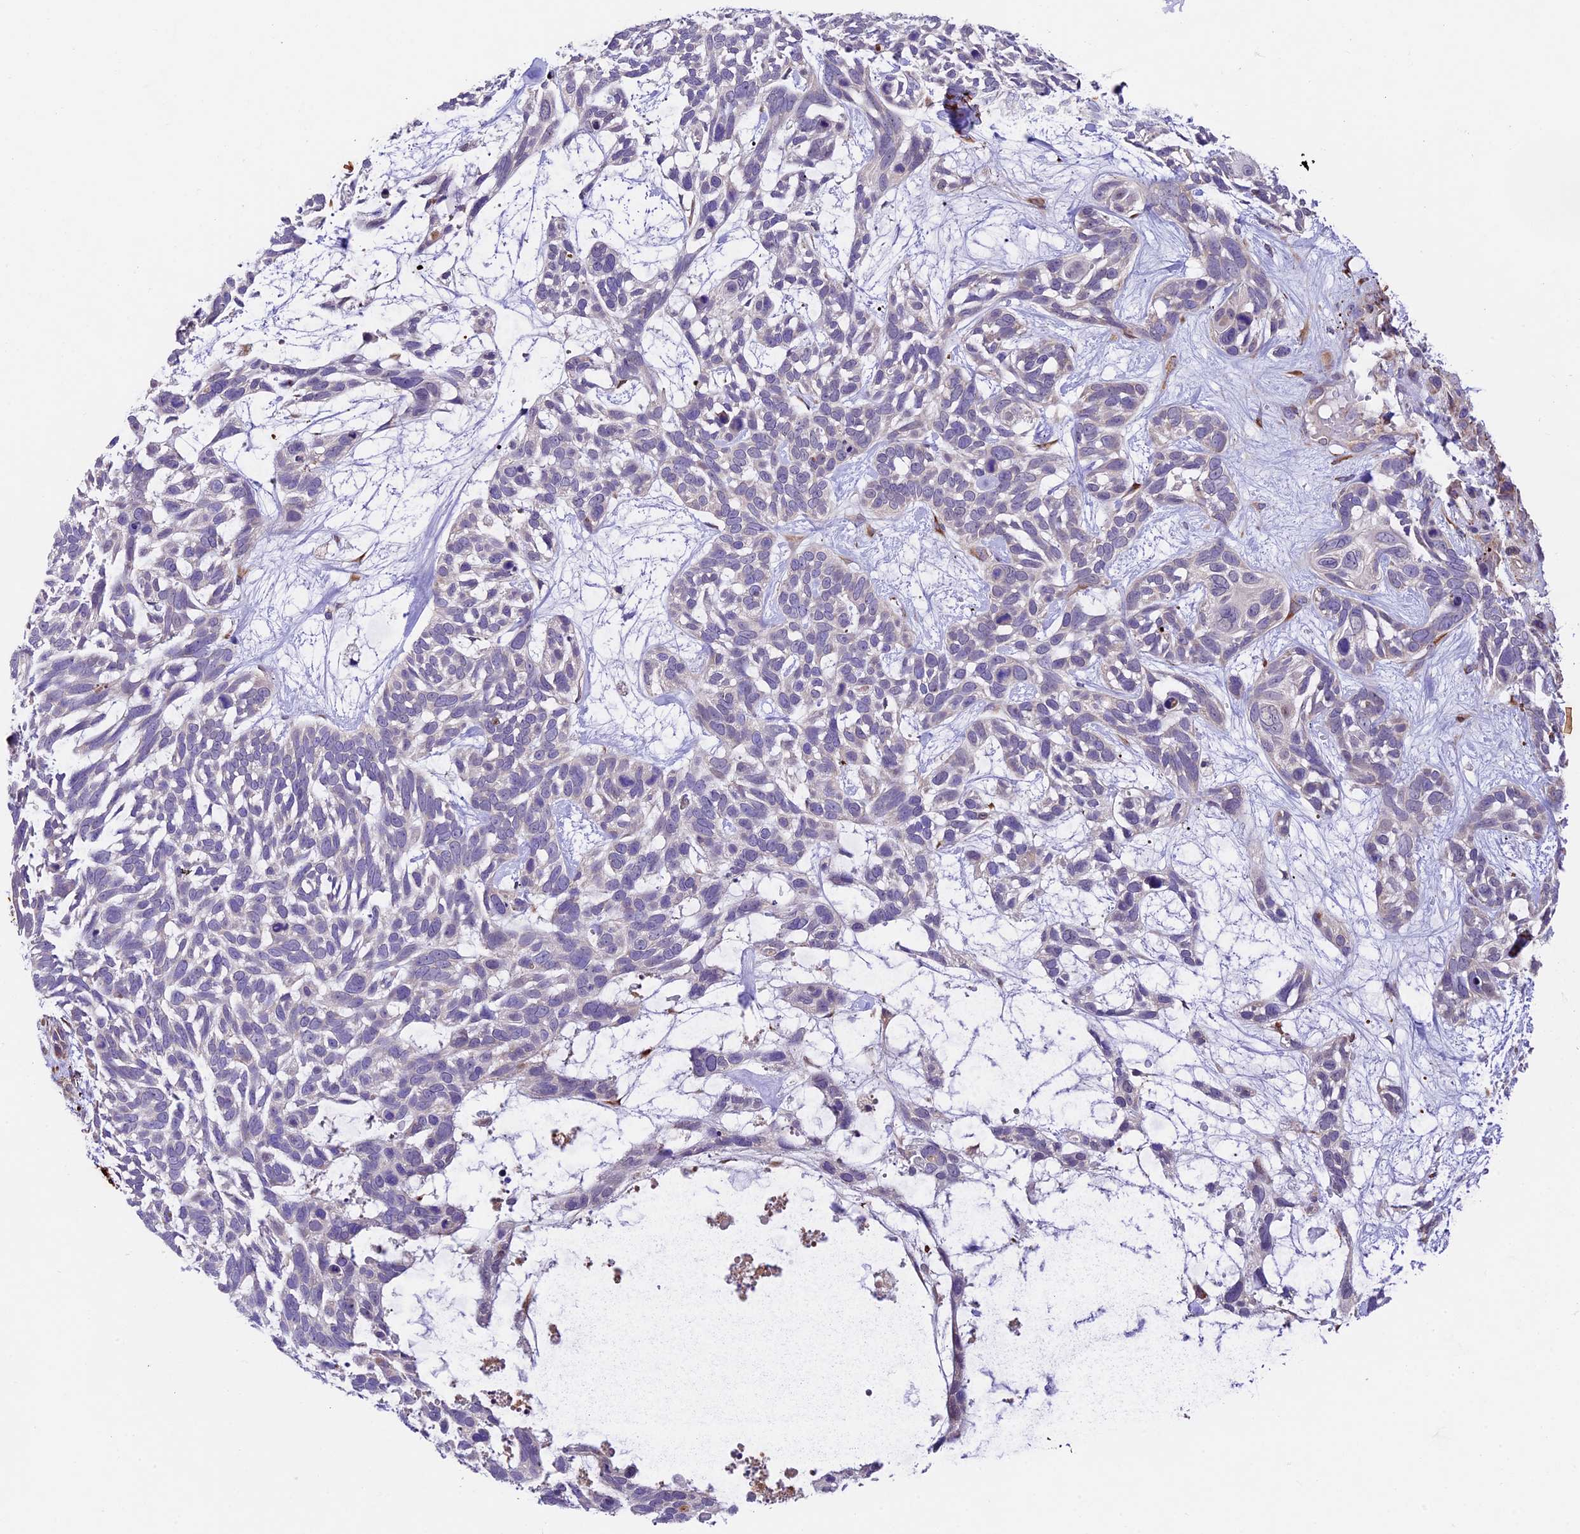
{"staining": {"intensity": "negative", "quantity": "none", "location": "none"}, "tissue": "skin cancer", "cell_type": "Tumor cells", "image_type": "cancer", "snomed": [{"axis": "morphology", "description": "Basal cell carcinoma"}, {"axis": "topography", "description": "Skin"}], "caption": "High magnification brightfield microscopy of skin cancer stained with DAB (brown) and counterstained with hematoxylin (blue): tumor cells show no significant positivity.", "gene": "LSM7", "patient": {"sex": "male", "age": 88}}